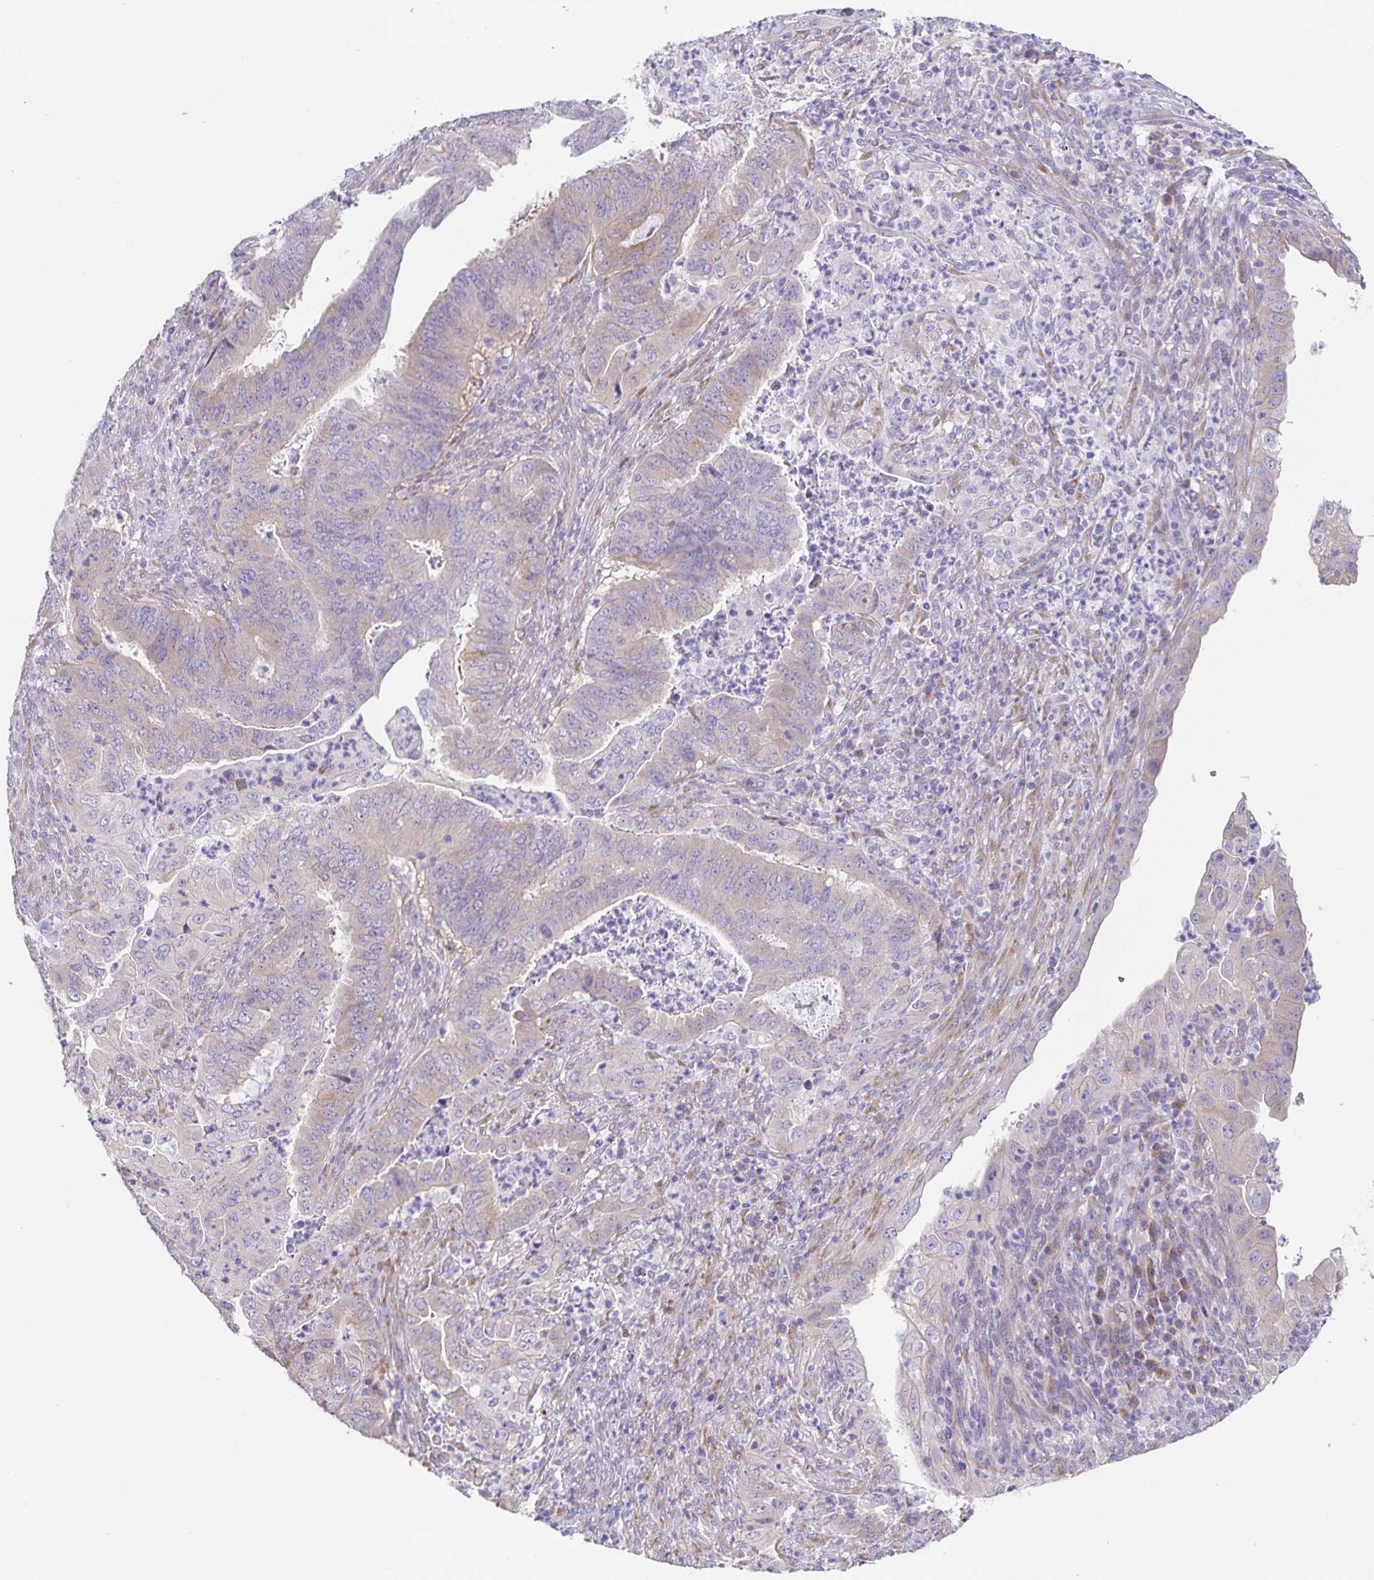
{"staining": {"intensity": "negative", "quantity": "none", "location": "none"}, "tissue": "endometrial cancer", "cell_type": "Tumor cells", "image_type": "cancer", "snomed": [{"axis": "morphology", "description": "Adenocarcinoma, NOS"}, {"axis": "topography", "description": "Endometrium"}], "caption": "Human endometrial adenocarcinoma stained for a protein using IHC reveals no positivity in tumor cells.", "gene": "PRR36", "patient": {"sex": "female", "age": 51}}